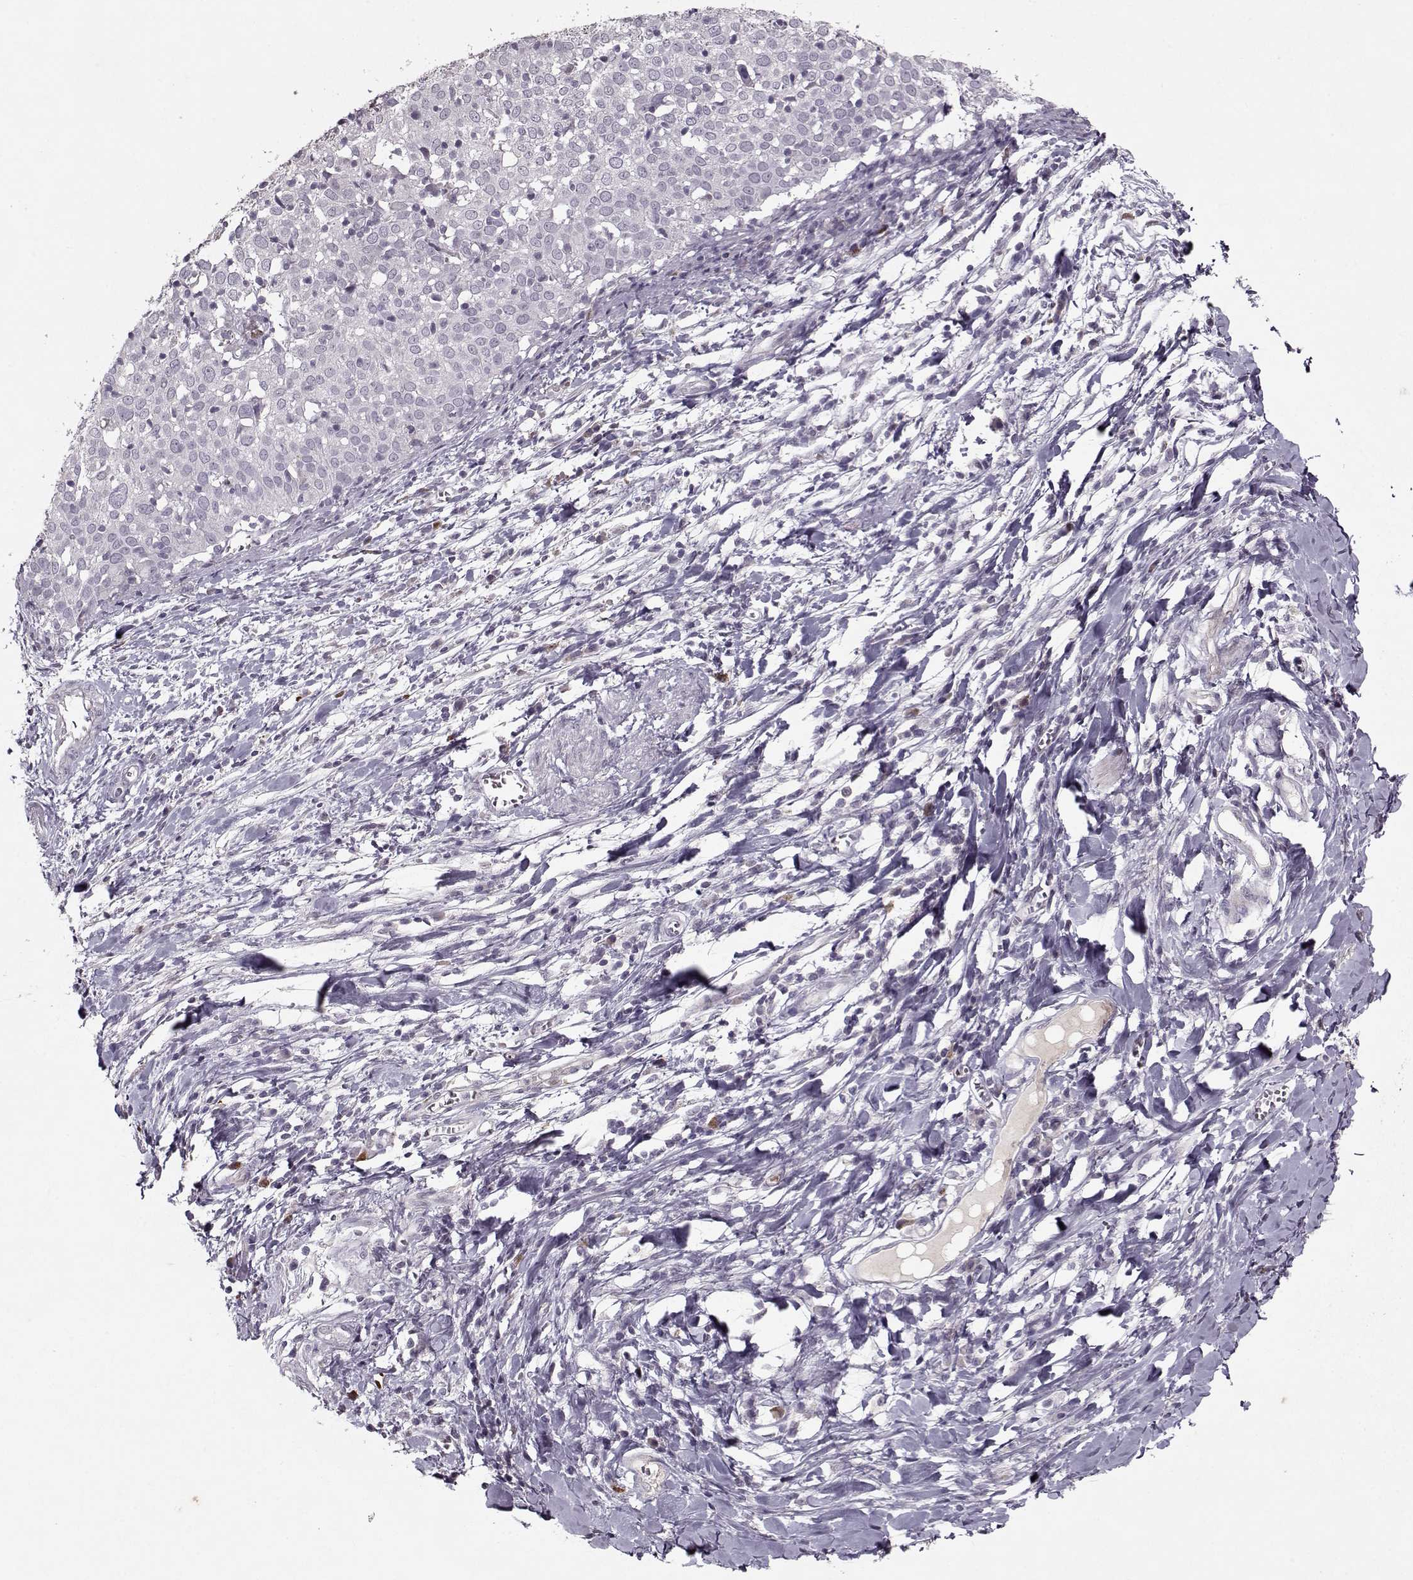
{"staining": {"intensity": "negative", "quantity": "none", "location": "none"}, "tissue": "cervical cancer", "cell_type": "Tumor cells", "image_type": "cancer", "snomed": [{"axis": "morphology", "description": "Squamous cell carcinoma, NOS"}, {"axis": "topography", "description": "Cervix"}], "caption": "There is no significant expression in tumor cells of squamous cell carcinoma (cervical). The staining was performed using DAB to visualize the protein expression in brown, while the nuclei were stained in blue with hematoxylin (Magnification: 20x).", "gene": "KRT9", "patient": {"sex": "female", "age": 39}}